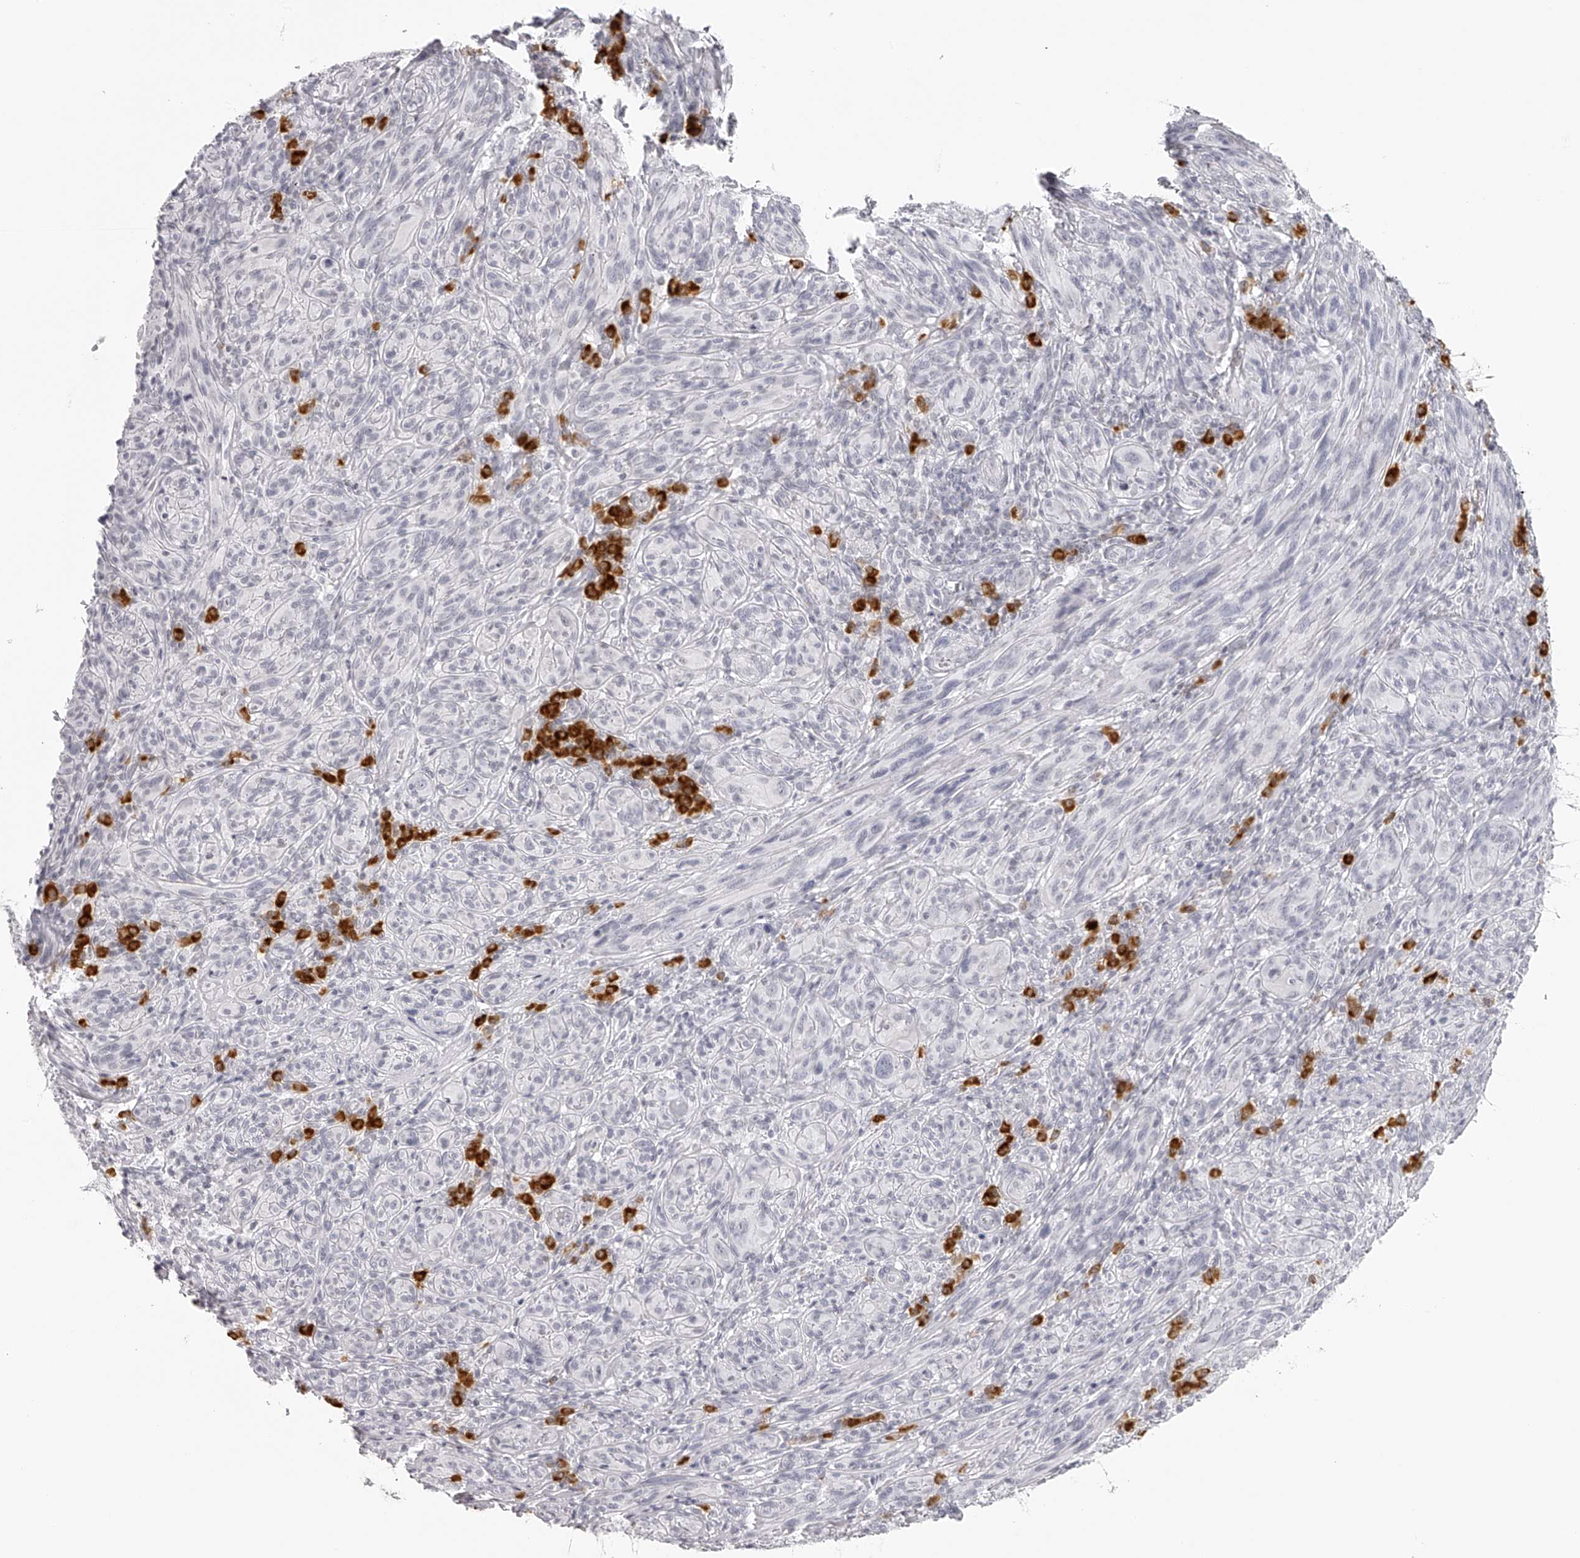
{"staining": {"intensity": "negative", "quantity": "none", "location": "none"}, "tissue": "melanoma", "cell_type": "Tumor cells", "image_type": "cancer", "snomed": [{"axis": "morphology", "description": "Malignant melanoma, NOS"}, {"axis": "topography", "description": "Skin of head"}], "caption": "Immunohistochemical staining of malignant melanoma demonstrates no significant positivity in tumor cells.", "gene": "SEC11C", "patient": {"sex": "male", "age": 96}}